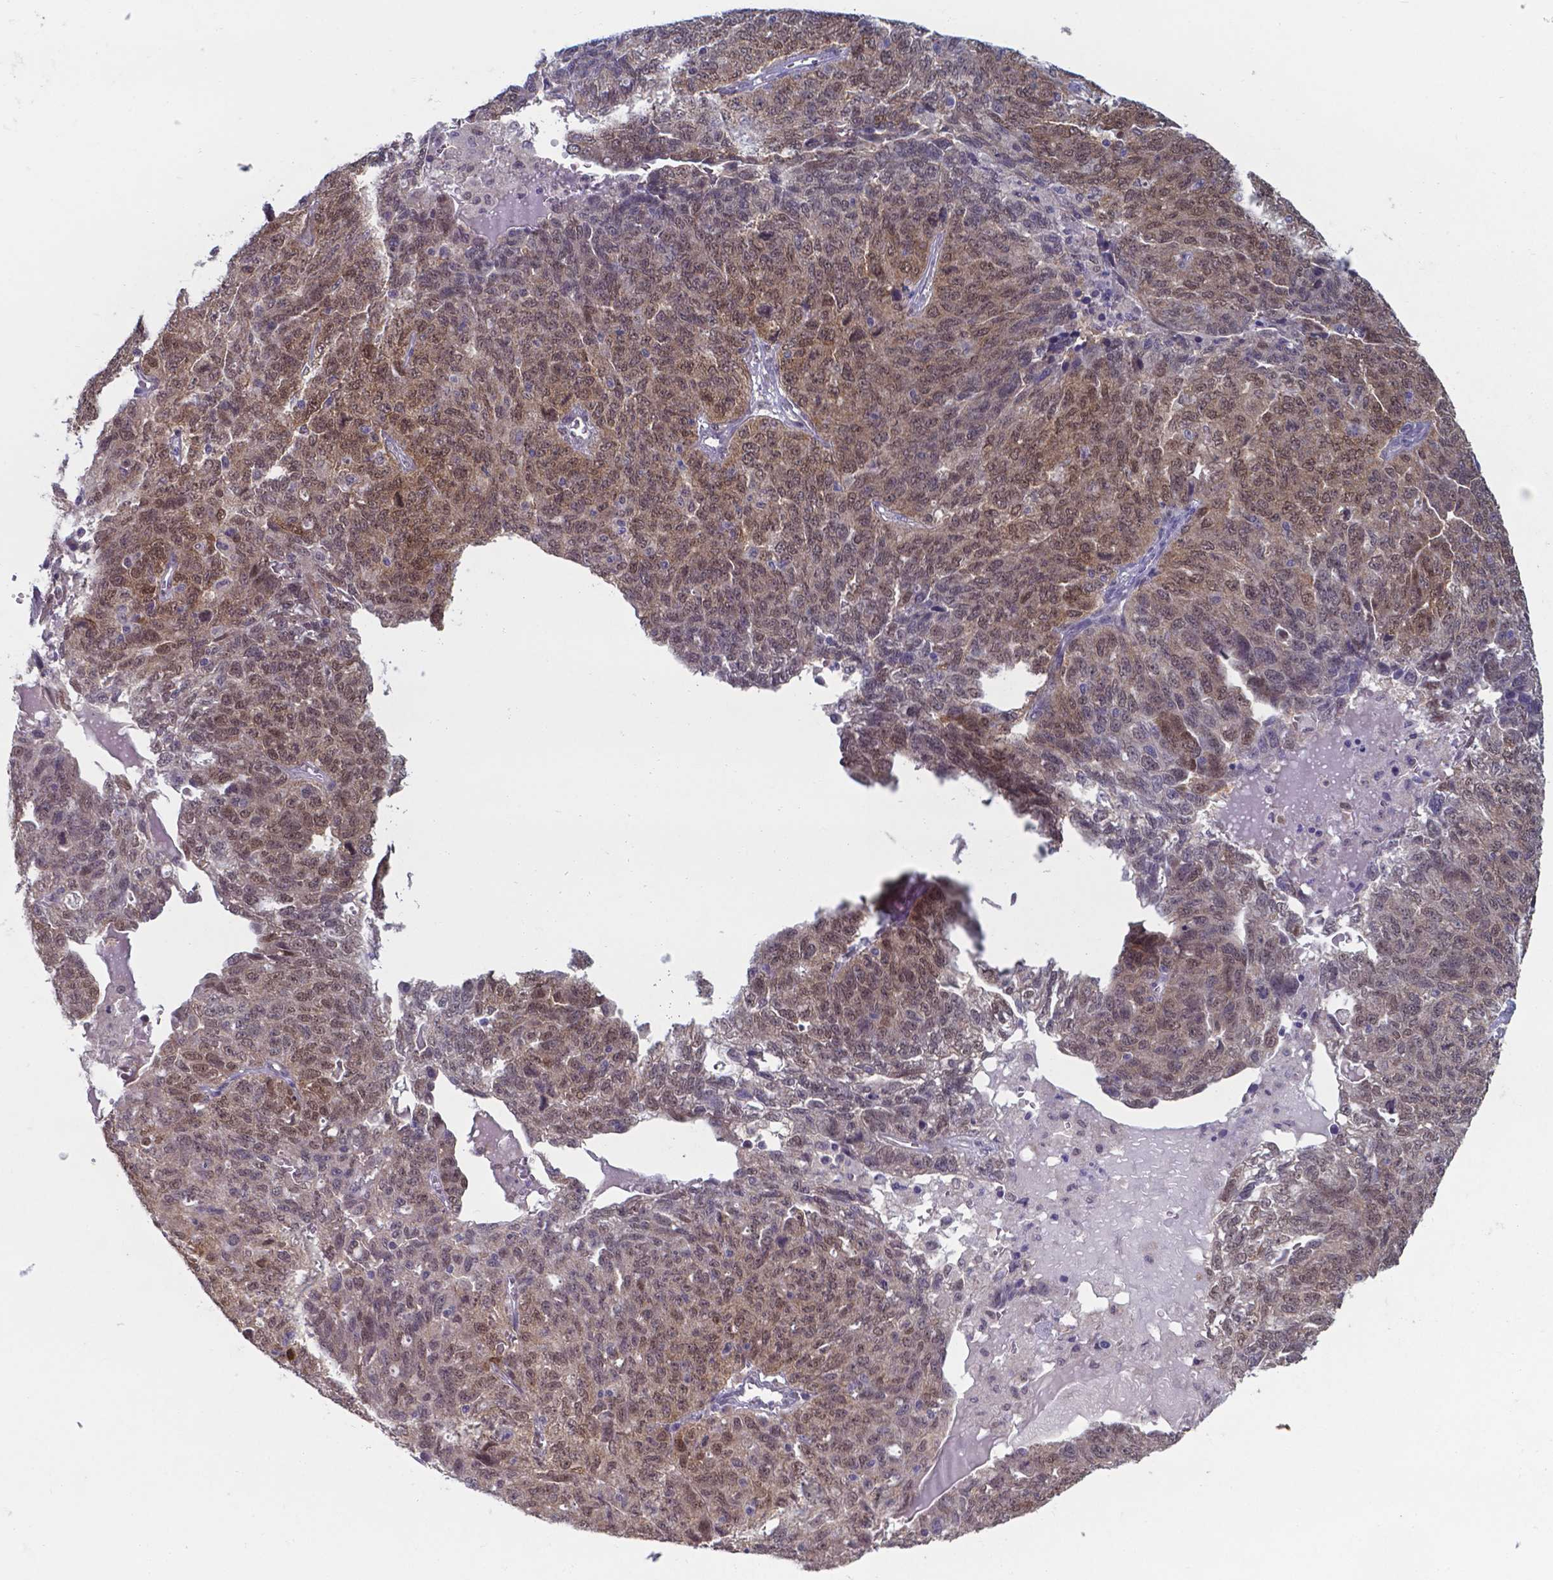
{"staining": {"intensity": "weak", "quantity": ">75%", "location": "nuclear"}, "tissue": "ovarian cancer", "cell_type": "Tumor cells", "image_type": "cancer", "snomed": [{"axis": "morphology", "description": "Cystadenocarcinoma, serous, NOS"}, {"axis": "topography", "description": "Ovary"}], "caption": "A photomicrograph of ovarian cancer (serous cystadenocarcinoma) stained for a protein shows weak nuclear brown staining in tumor cells.", "gene": "UBE2E2", "patient": {"sex": "female", "age": 71}}